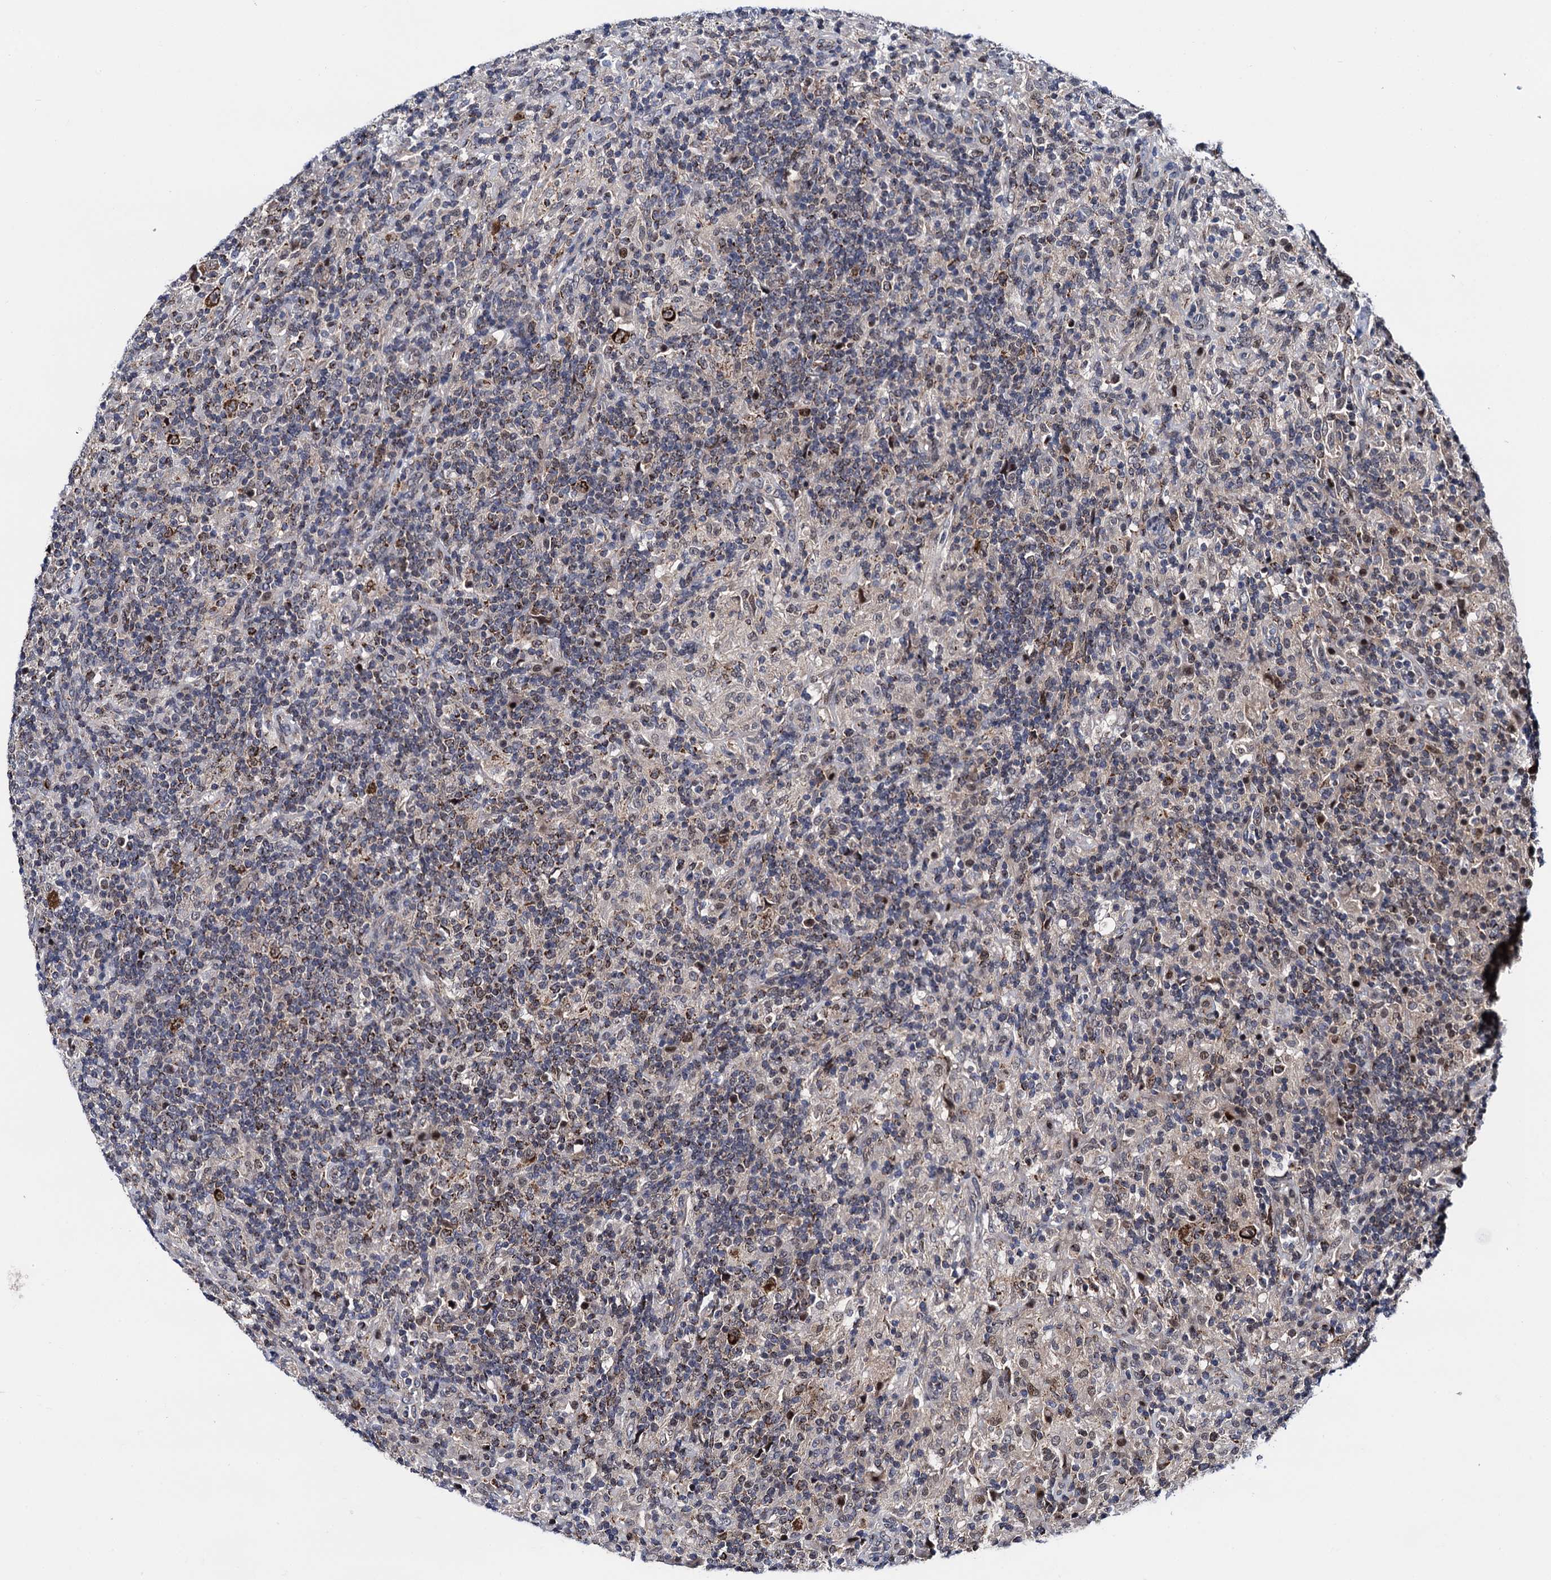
{"staining": {"intensity": "strong", "quantity": ">75%", "location": "cytoplasmic/membranous"}, "tissue": "lymphoma", "cell_type": "Tumor cells", "image_type": "cancer", "snomed": [{"axis": "morphology", "description": "Hodgkin's disease, NOS"}, {"axis": "topography", "description": "Lymph node"}], "caption": "Protein staining of Hodgkin's disease tissue exhibits strong cytoplasmic/membranous staining in about >75% of tumor cells.", "gene": "COA4", "patient": {"sex": "male", "age": 70}}